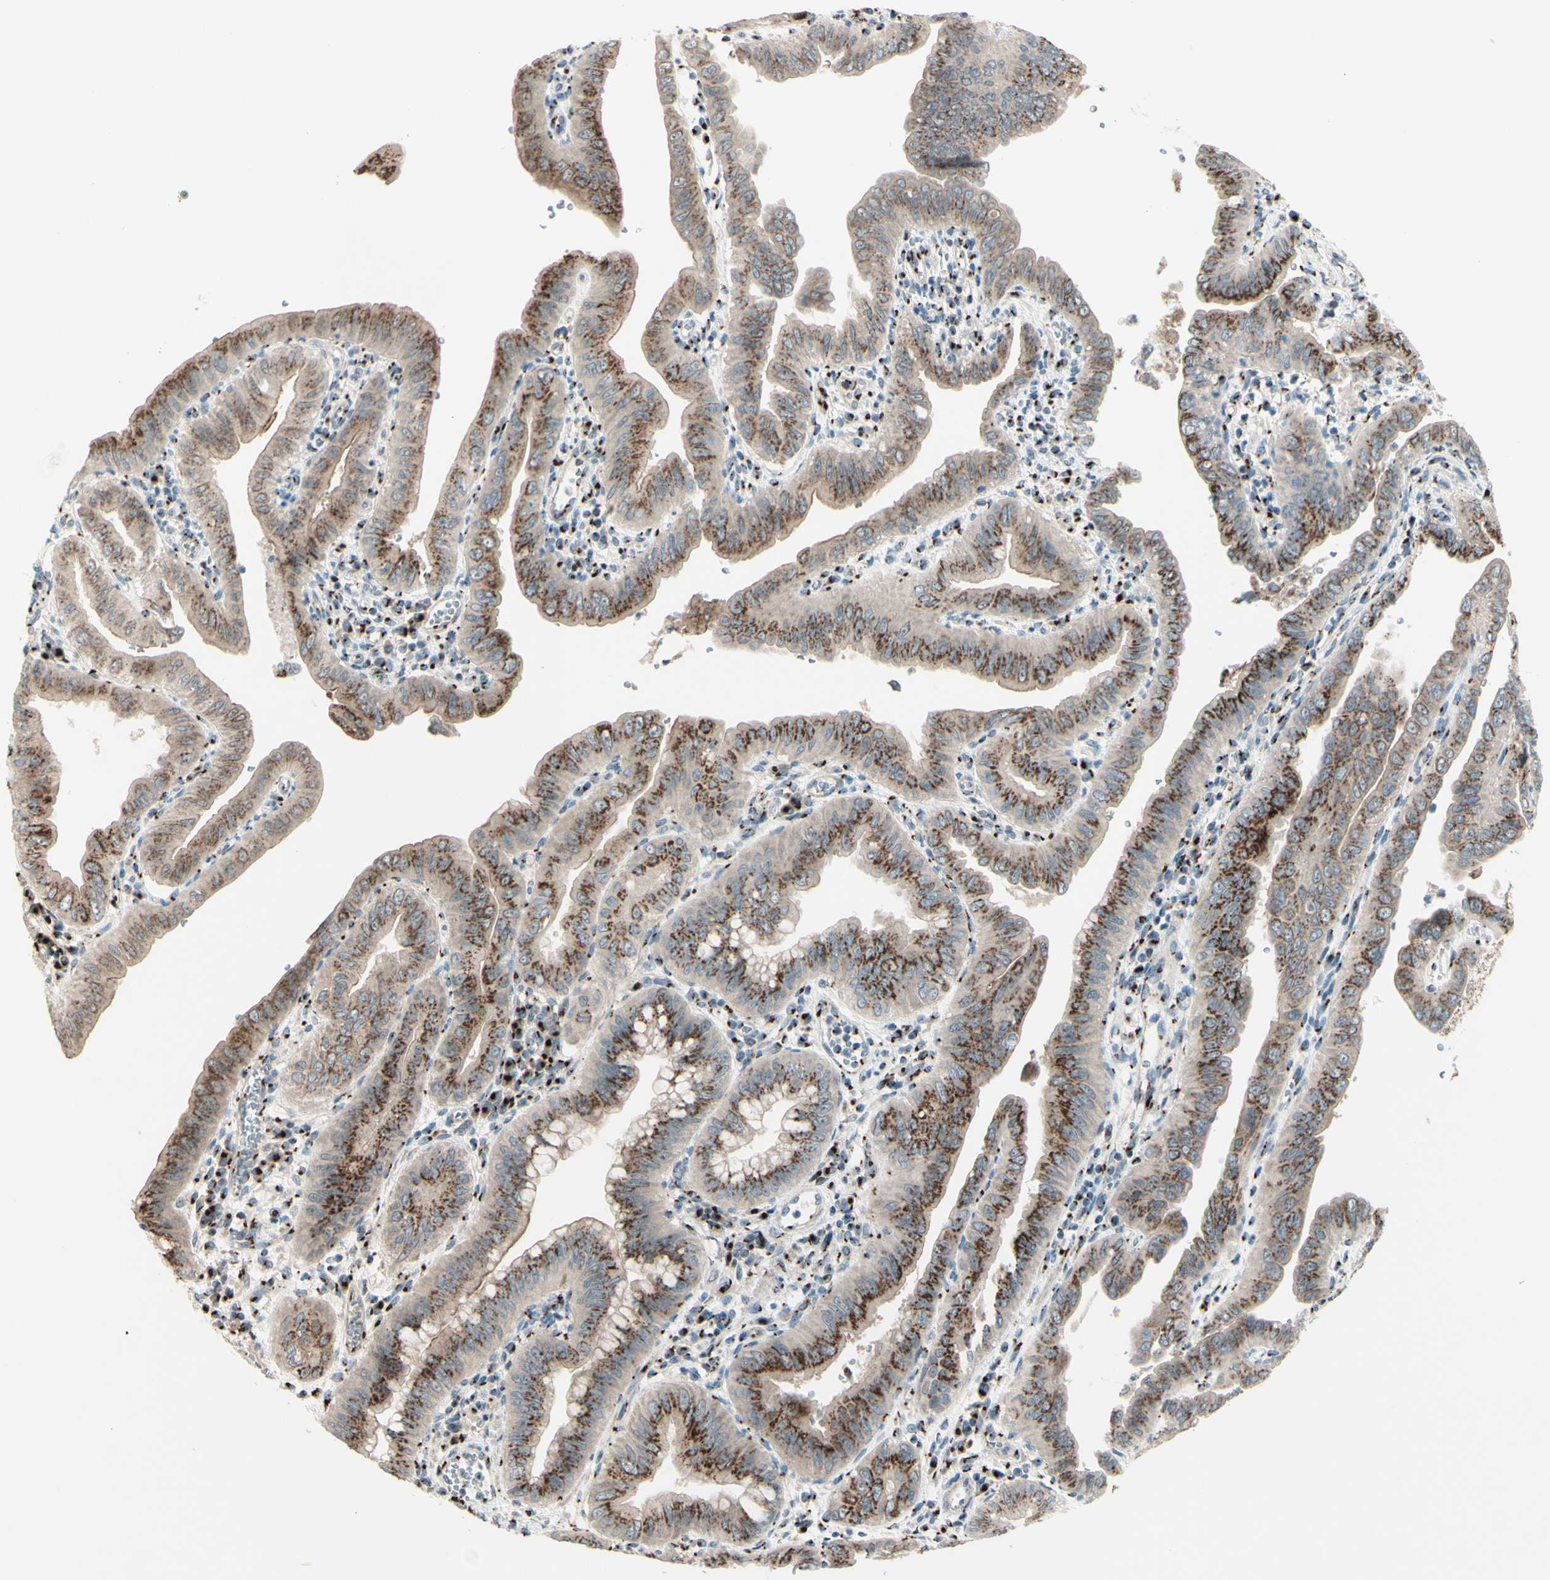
{"staining": {"intensity": "moderate", "quantity": ">75%", "location": "cytoplasmic/membranous"}, "tissue": "pancreatic cancer", "cell_type": "Tumor cells", "image_type": "cancer", "snomed": [{"axis": "morphology", "description": "Normal tissue, NOS"}, {"axis": "topography", "description": "Lymph node"}], "caption": "High-power microscopy captured an immunohistochemistry micrograph of pancreatic cancer, revealing moderate cytoplasmic/membranous staining in about >75% of tumor cells. Immunohistochemistry (ihc) stains the protein of interest in brown and the nuclei are stained blue.", "gene": "BPNT2", "patient": {"sex": "male", "age": 50}}